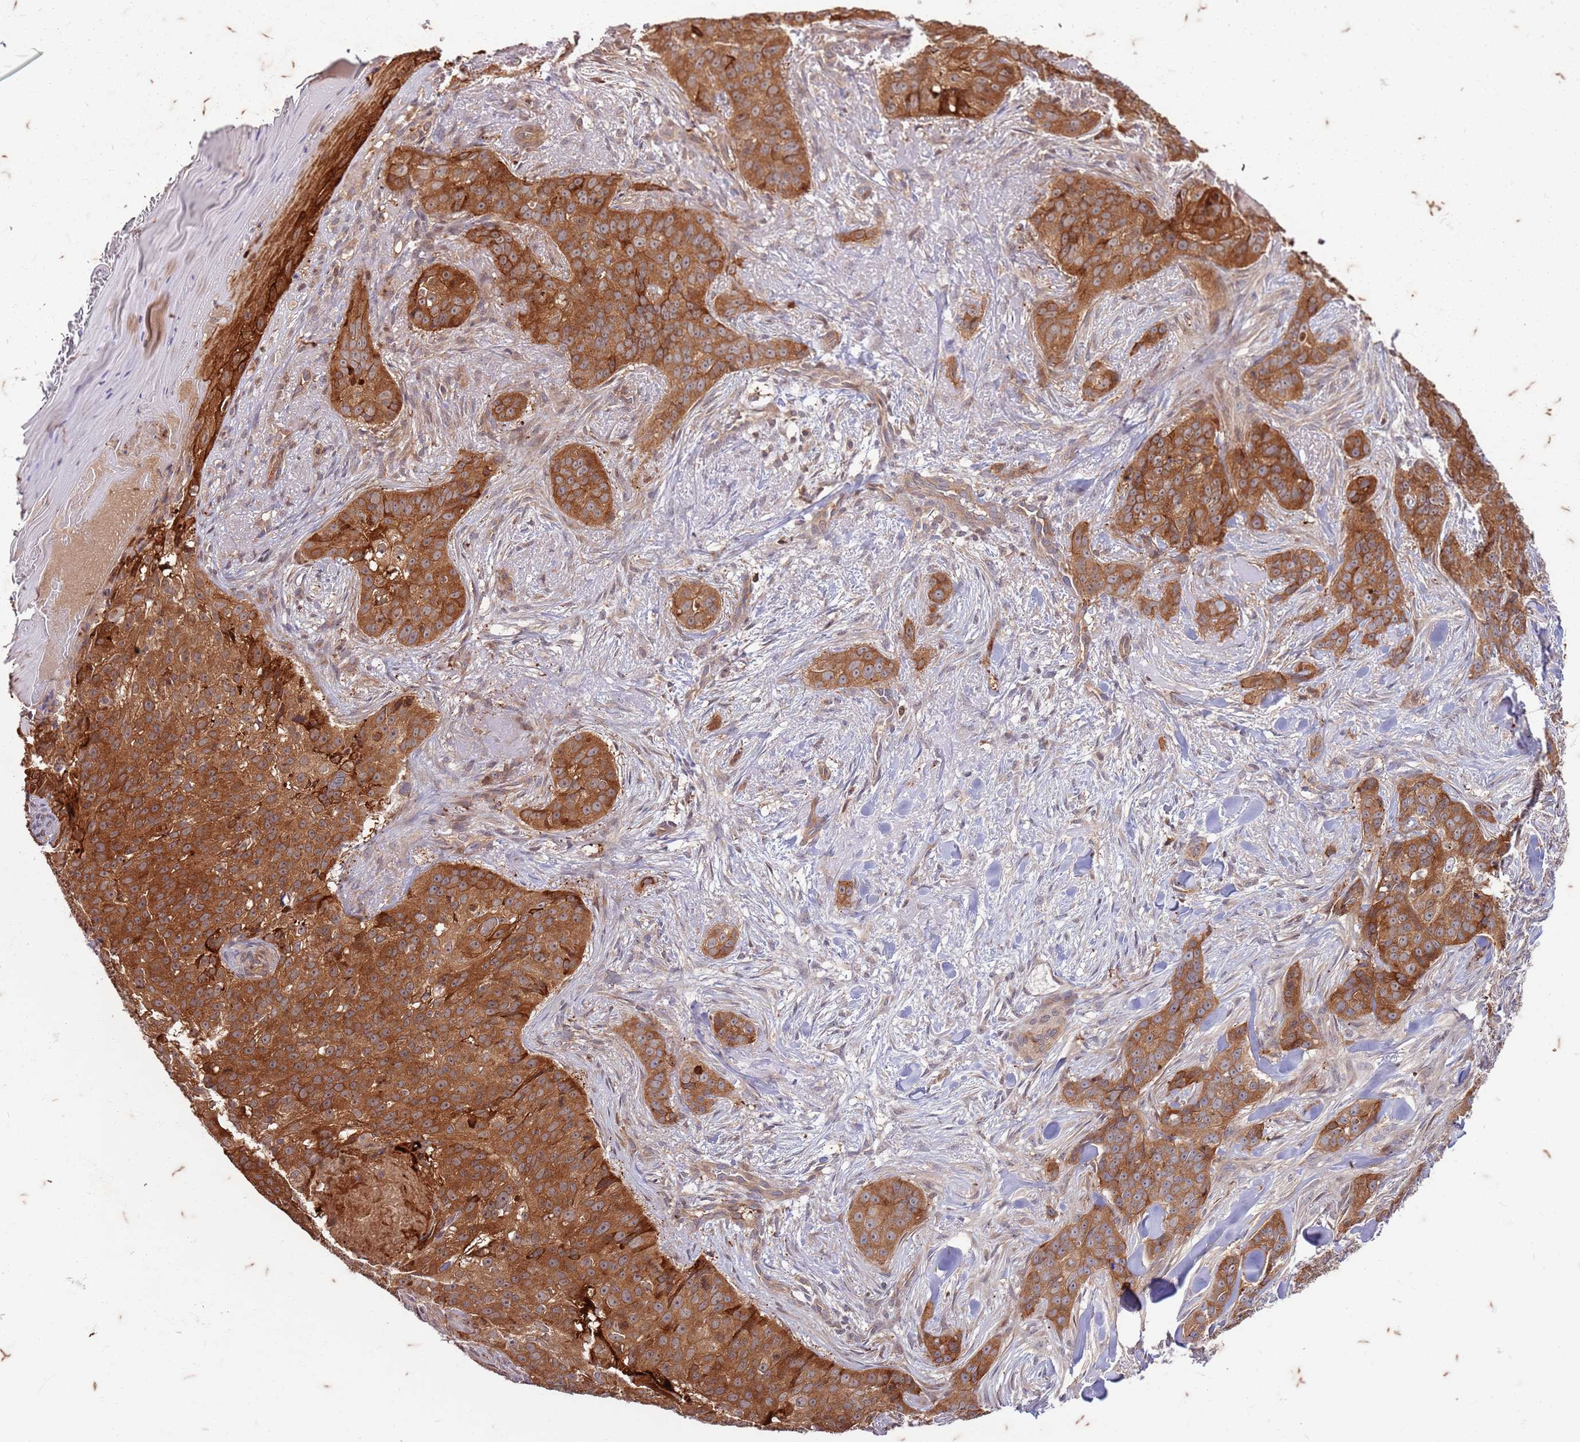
{"staining": {"intensity": "strong", "quantity": ">75%", "location": "cytoplasmic/membranous"}, "tissue": "skin cancer", "cell_type": "Tumor cells", "image_type": "cancer", "snomed": [{"axis": "morphology", "description": "Basal cell carcinoma"}, {"axis": "topography", "description": "Skin"}], "caption": "Approximately >75% of tumor cells in skin cancer demonstrate strong cytoplasmic/membranous protein expression as visualized by brown immunohistochemical staining.", "gene": "RAPGEF3", "patient": {"sex": "female", "age": 92}}